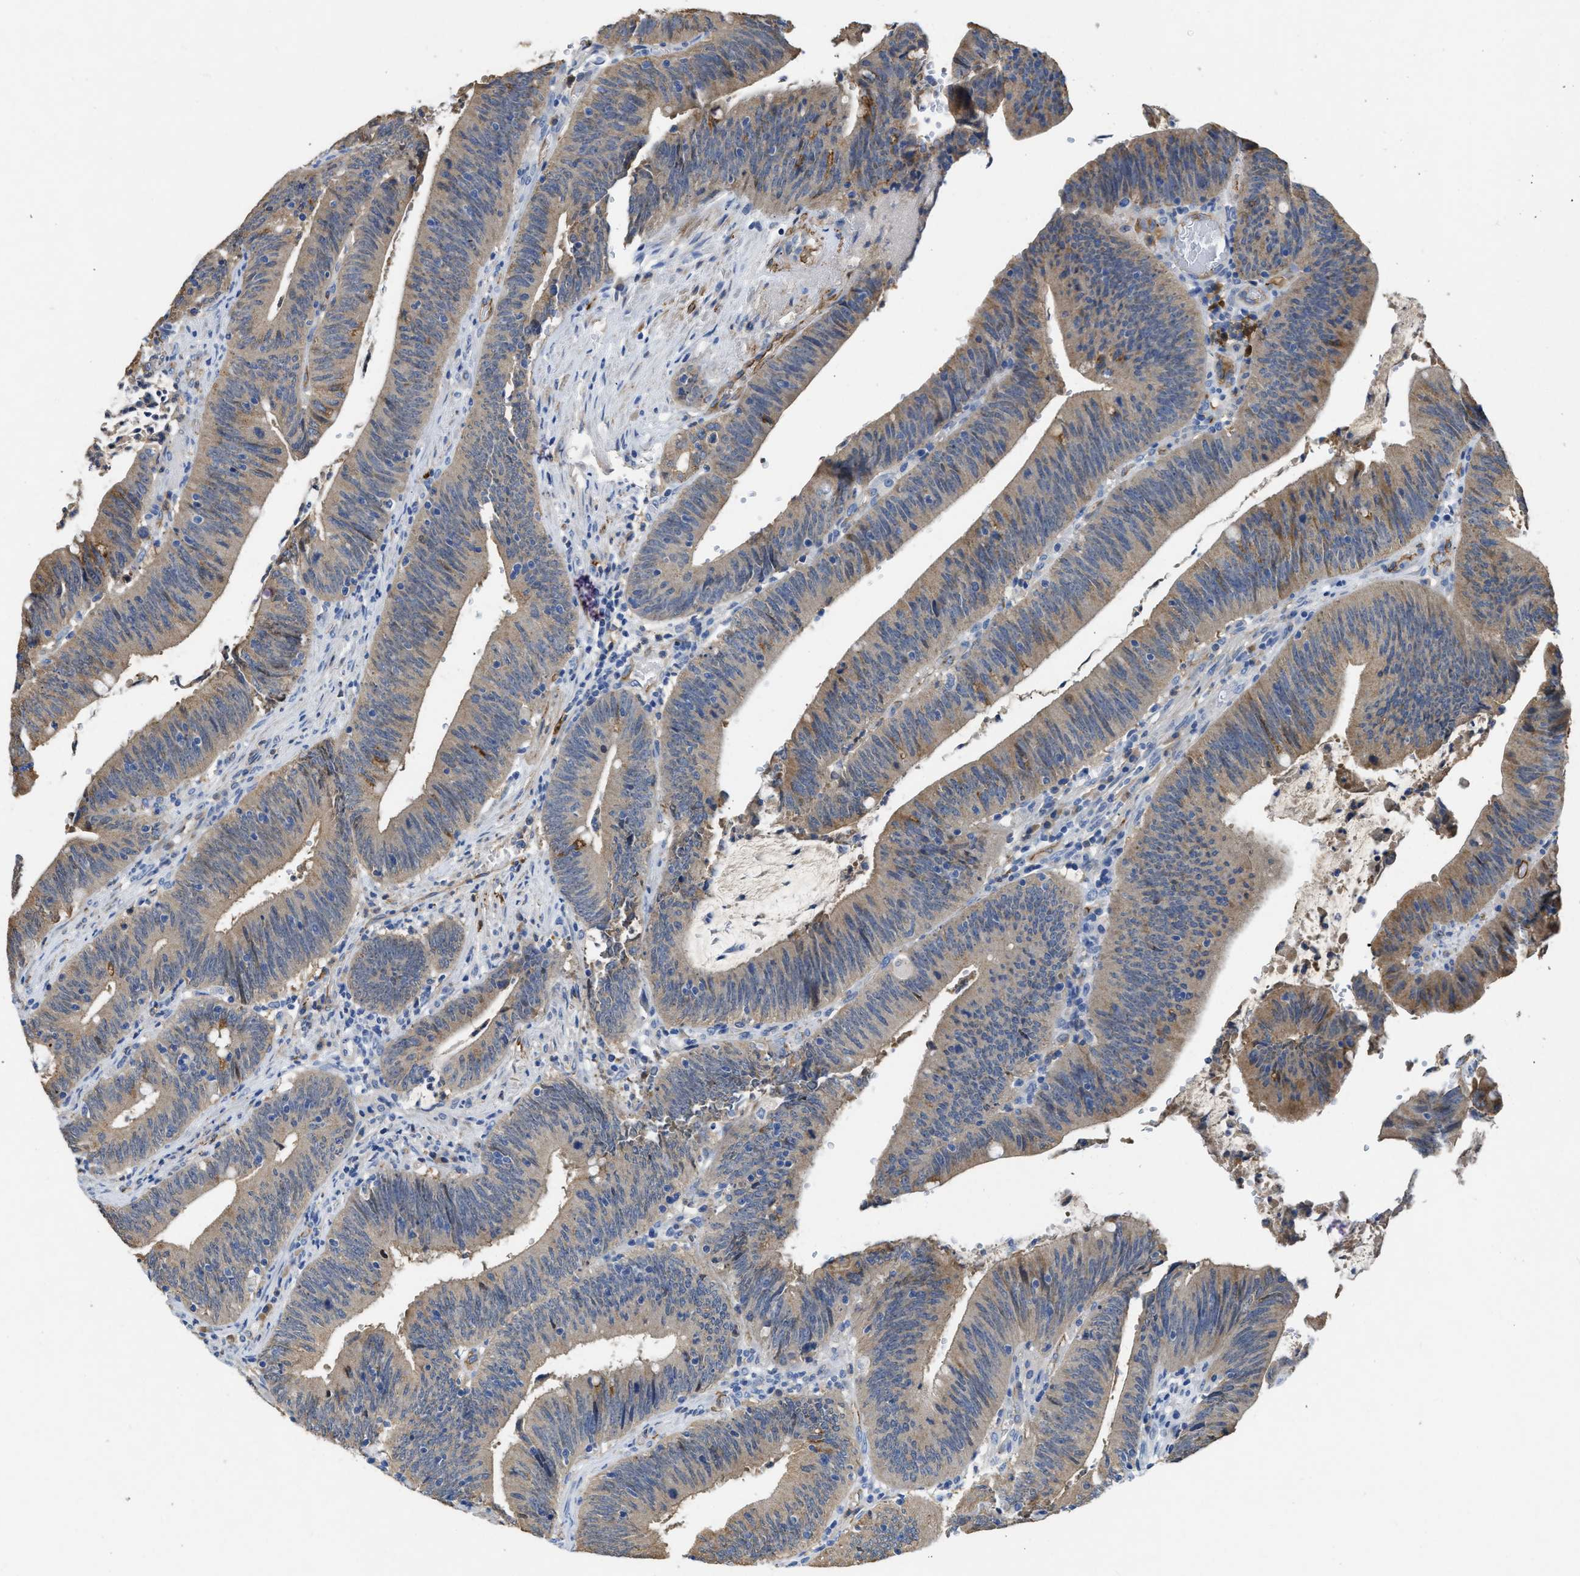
{"staining": {"intensity": "moderate", "quantity": ">75%", "location": "cytoplasmic/membranous"}, "tissue": "colorectal cancer", "cell_type": "Tumor cells", "image_type": "cancer", "snomed": [{"axis": "morphology", "description": "Normal tissue, NOS"}, {"axis": "morphology", "description": "Adenocarcinoma, NOS"}, {"axis": "topography", "description": "Rectum"}], "caption": "Protein positivity by immunohistochemistry exhibits moderate cytoplasmic/membranous expression in about >75% of tumor cells in colorectal adenocarcinoma. (DAB IHC with brightfield microscopy, high magnification).", "gene": "SPEG", "patient": {"sex": "female", "age": 66}}